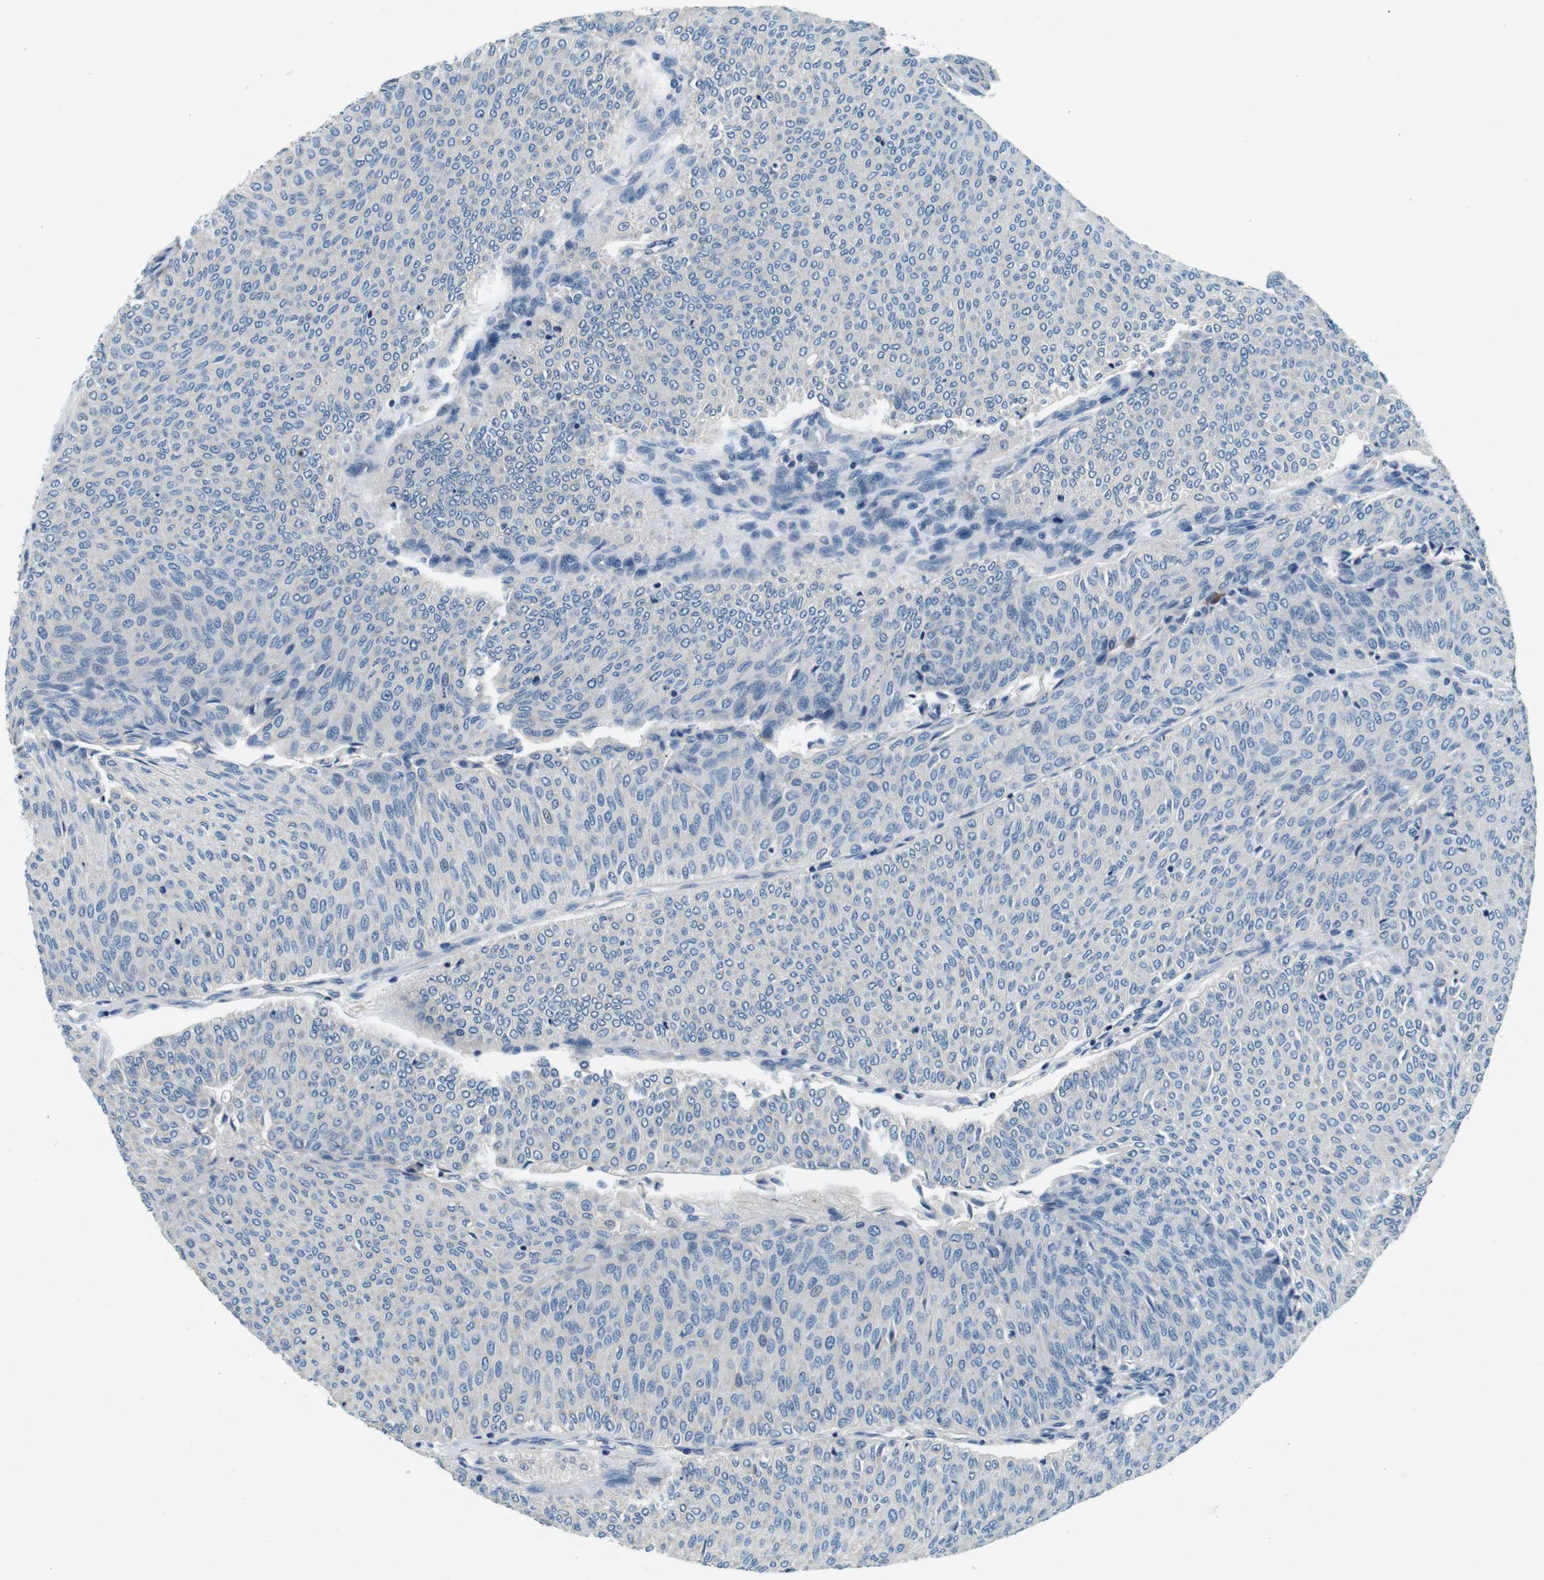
{"staining": {"intensity": "negative", "quantity": "none", "location": "none"}, "tissue": "urothelial cancer", "cell_type": "Tumor cells", "image_type": "cancer", "snomed": [{"axis": "morphology", "description": "Urothelial carcinoma, Low grade"}, {"axis": "topography", "description": "Urinary bladder"}], "caption": "Immunohistochemistry micrograph of human low-grade urothelial carcinoma stained for a protein (brown), which reveals no positivity in tumor cells.", "gene": "DTNA", "patient": {"sex": "male", "age": 78}}